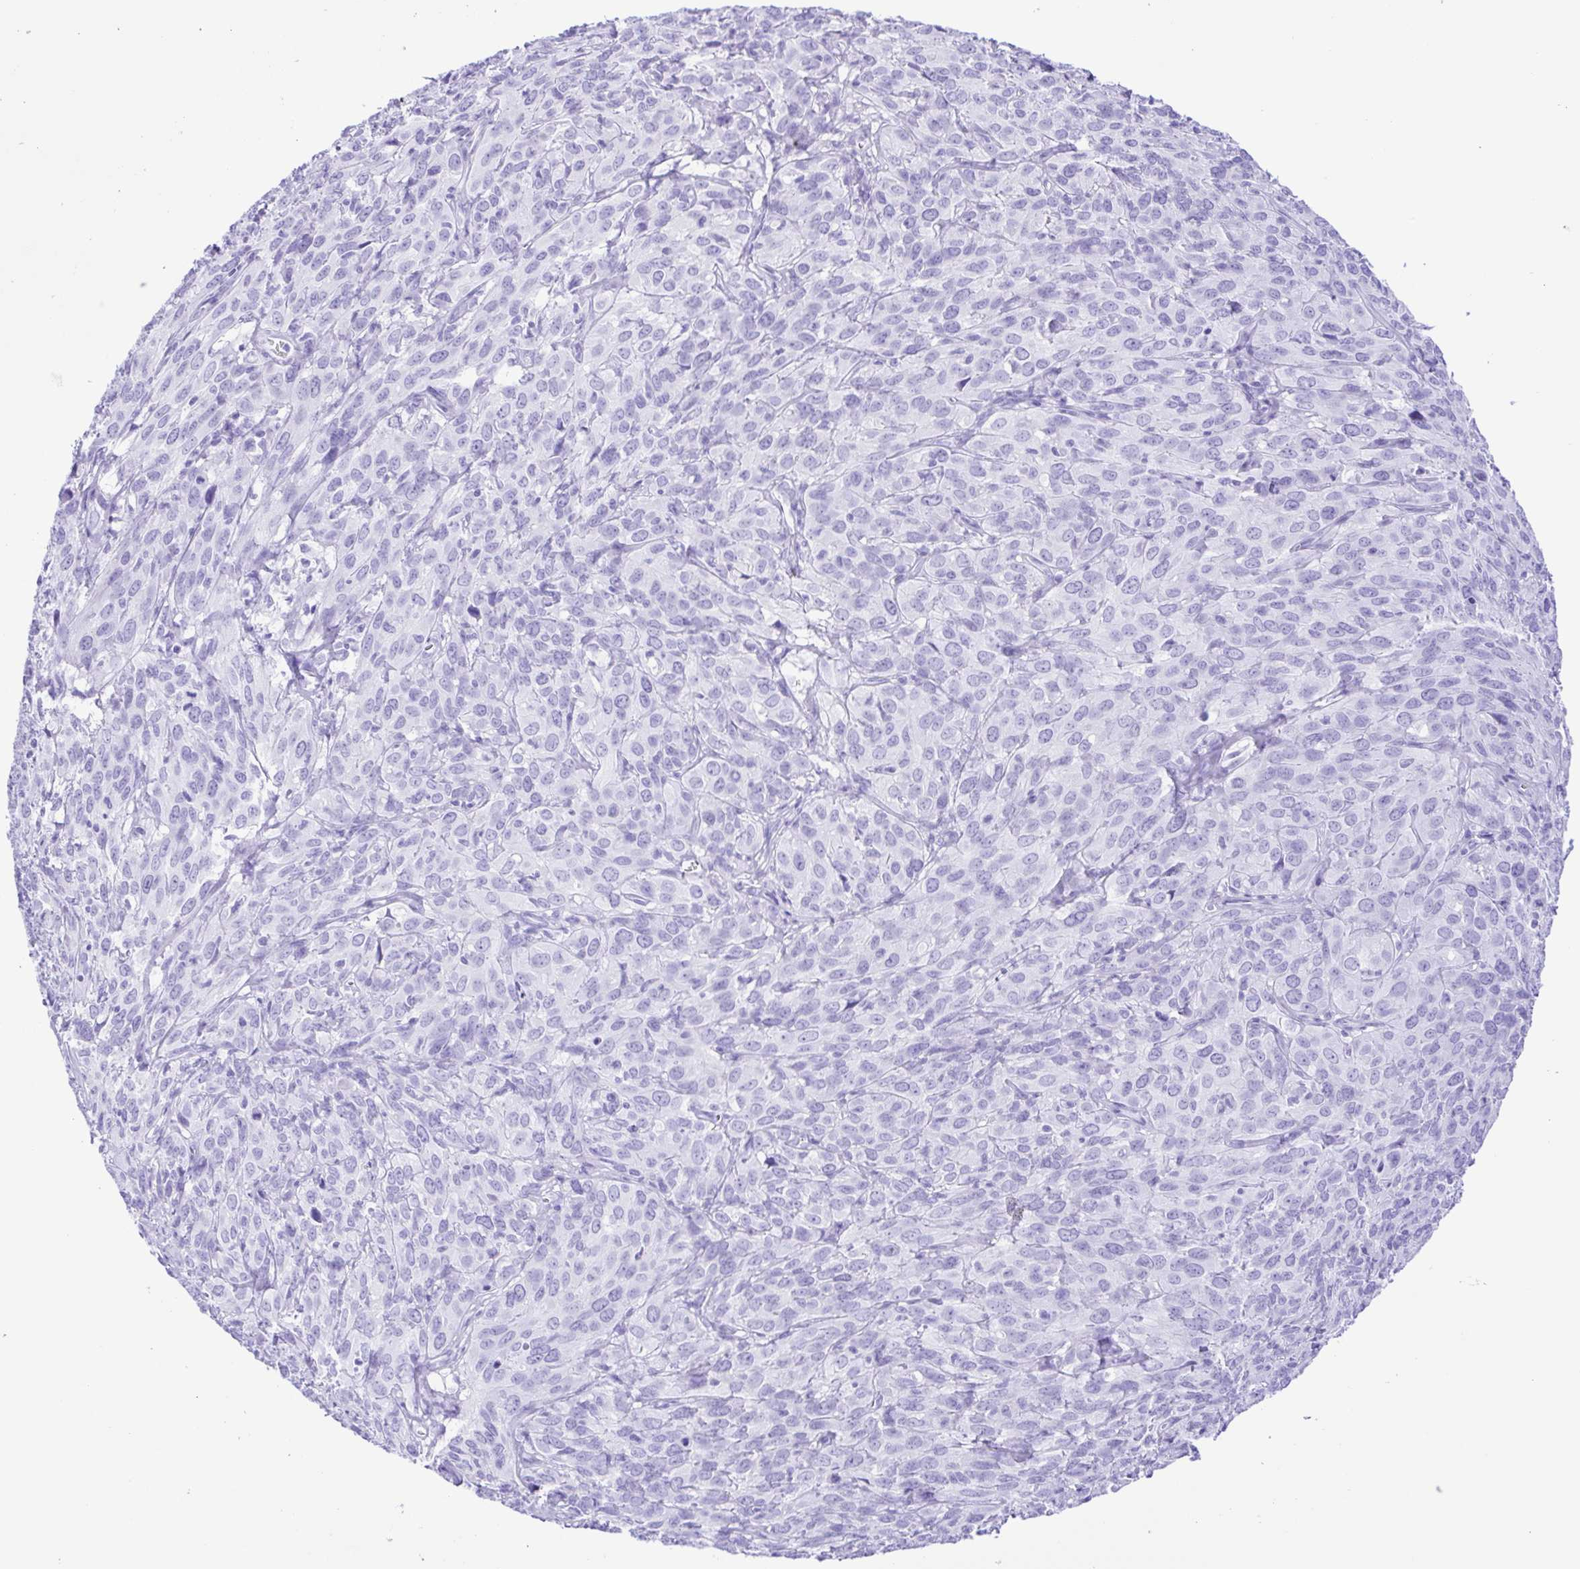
{"staining": {"intensity": "negative", "quantity": "none", "location": "none"}, "tissue": "cervical cancer", "cell_type": "Tumor cells", "image_type": "cancer", "snomed": [{"axis": "morphology", "description": "Squamous cell carcinoma, NOS"}, {"axis": "topography", "description": "Cervix"}], "caption": "Immunohistochemistry photomicrograph of neoplastic tissue: cervical cancer (squamous cell carcinoma) stained with DAB reveals no significant protein expression in tumor cells.", "gene": "ERP27", "patient": {"sex": "female", "age": 51}}